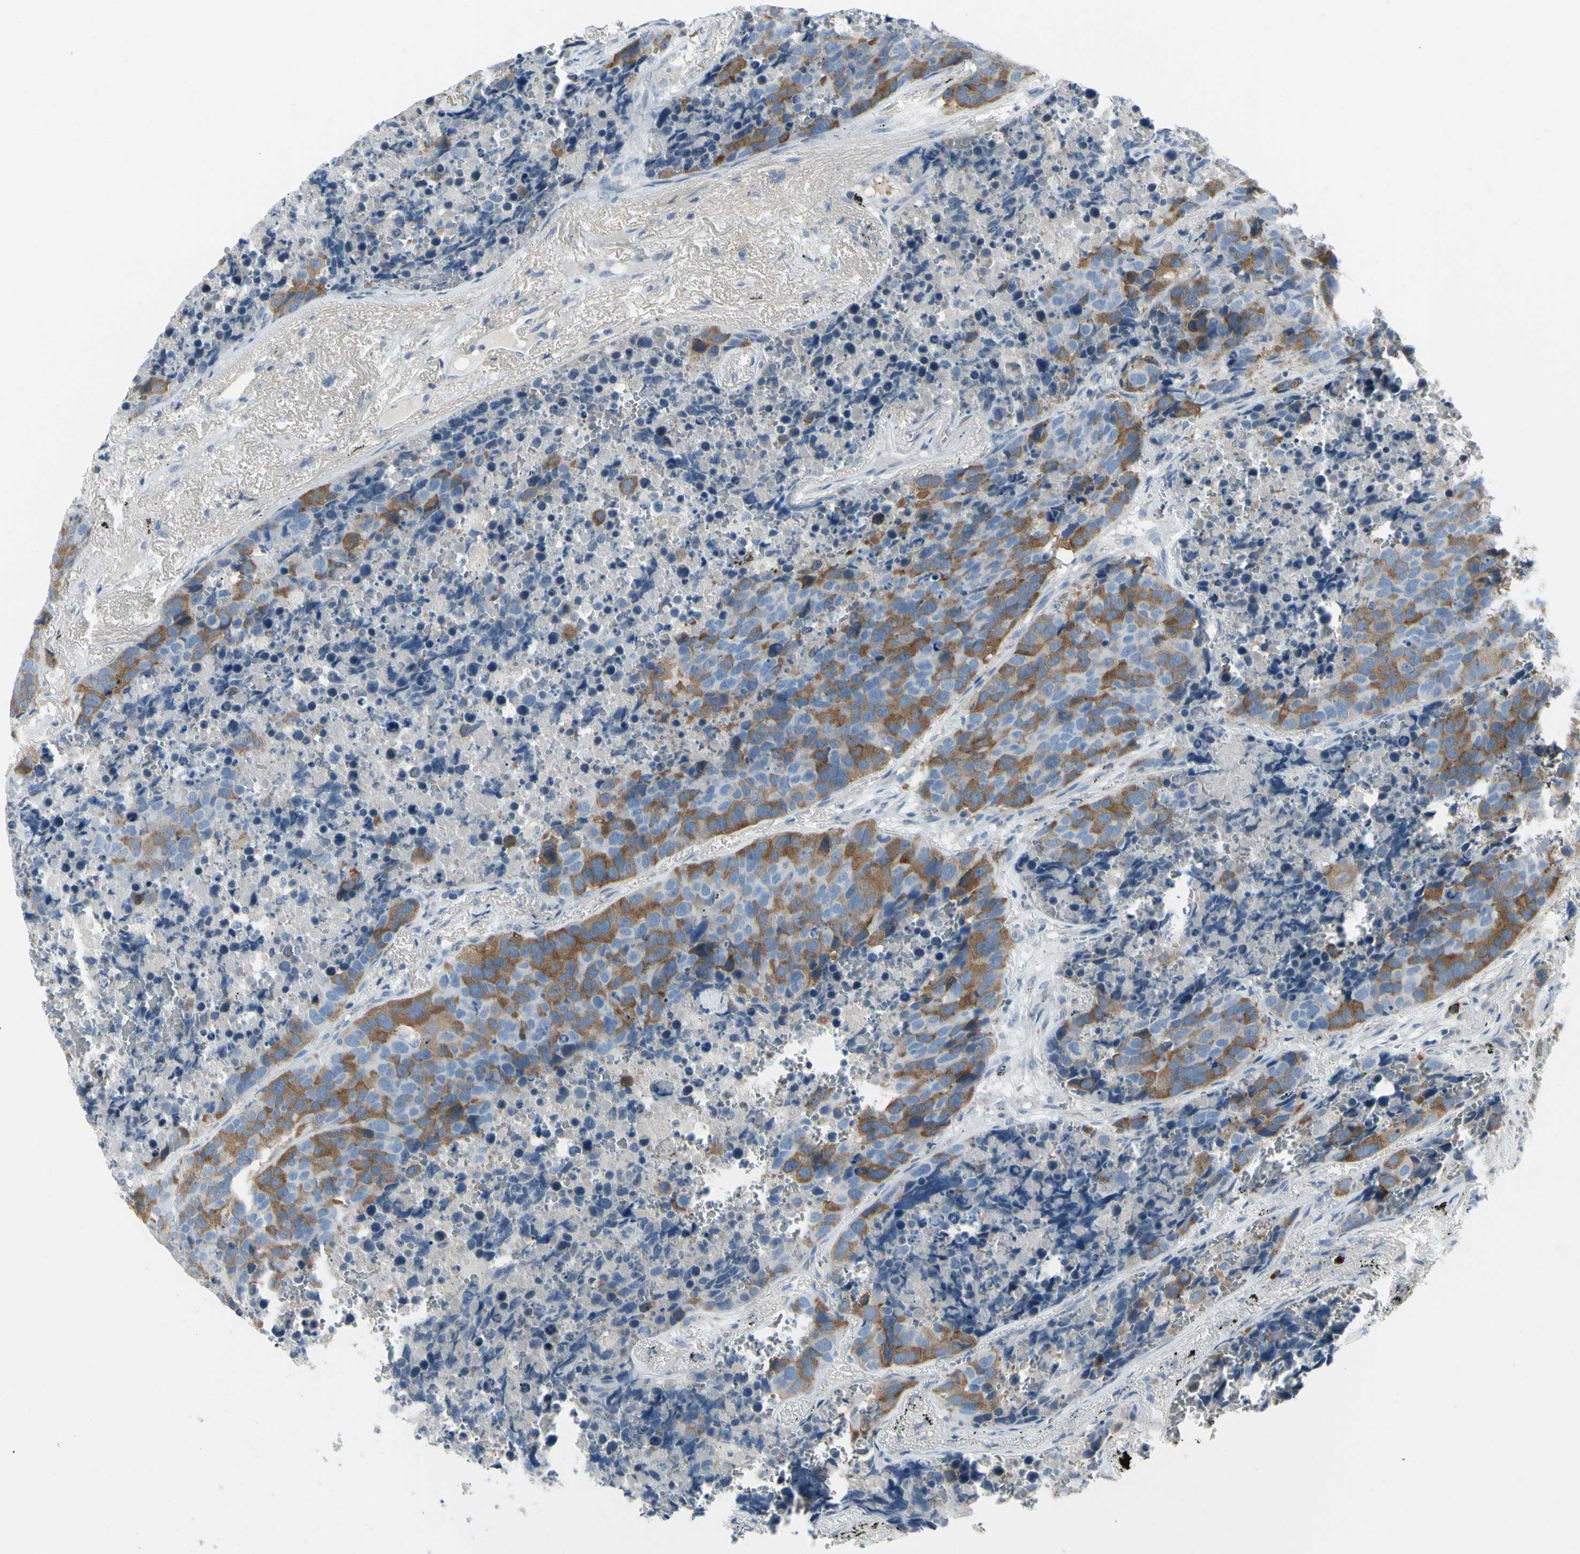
{"staining": {"intensity": "moderate", "quantity": ">75%", "location": "cytoplasmic/membranous"}, "tissue": "carcinoid", "cell_type": "Tumor cells", "image_type": "cancer", "snomed": [{"axis": "morphology", "description": "Carcinoid, malignant, NOS"}, {"axis": "topography", "description": "Lung"}], "caption": "Immunohistochemistry (IHC) (DAB (3,3'-diaminobenzidine)) staining of human malignant carcinoid reveals moderate cytoplasmic/membranous protein staining in approximately >75% of tumor cells.", "gene": "CCNB2", "patient": {"sex": "male", "age": 60}}